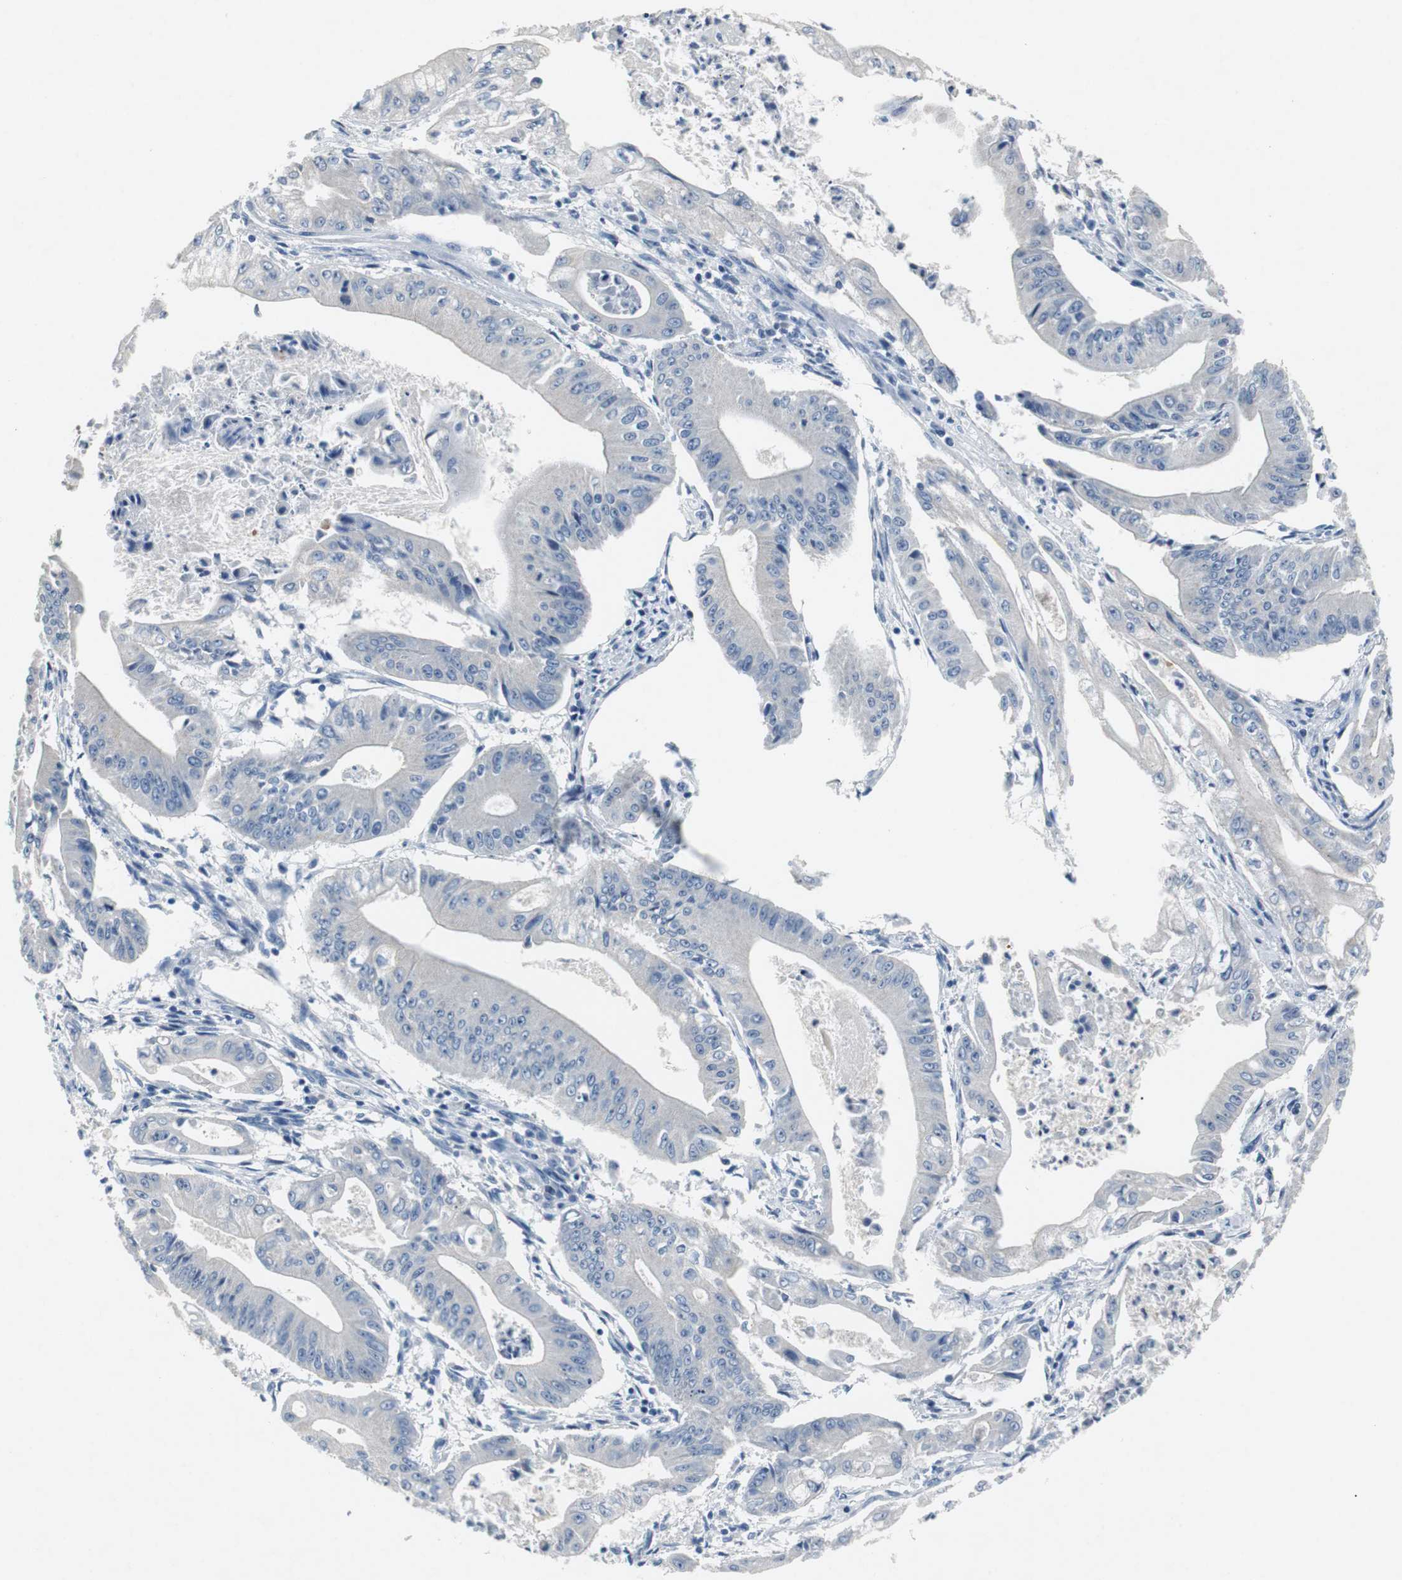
{"staining": {"intensity": "negative", "quantity": "none", "location": "none"}, "tissue": "pancreatic cancer", "cell_type": "Tumor cells", "image_type": "cancer", "snomed": [{"axis": "morphology", "description": "Normal tissue, NOS"}, {"axis": "topography", "description": "Lymph node"}], "caption": "Micrograph shows no protein staining in tumor cells of pancreatic cancer tissue.", "gene": "LRP2", "patient": {"sex": "male", "age": 62}}